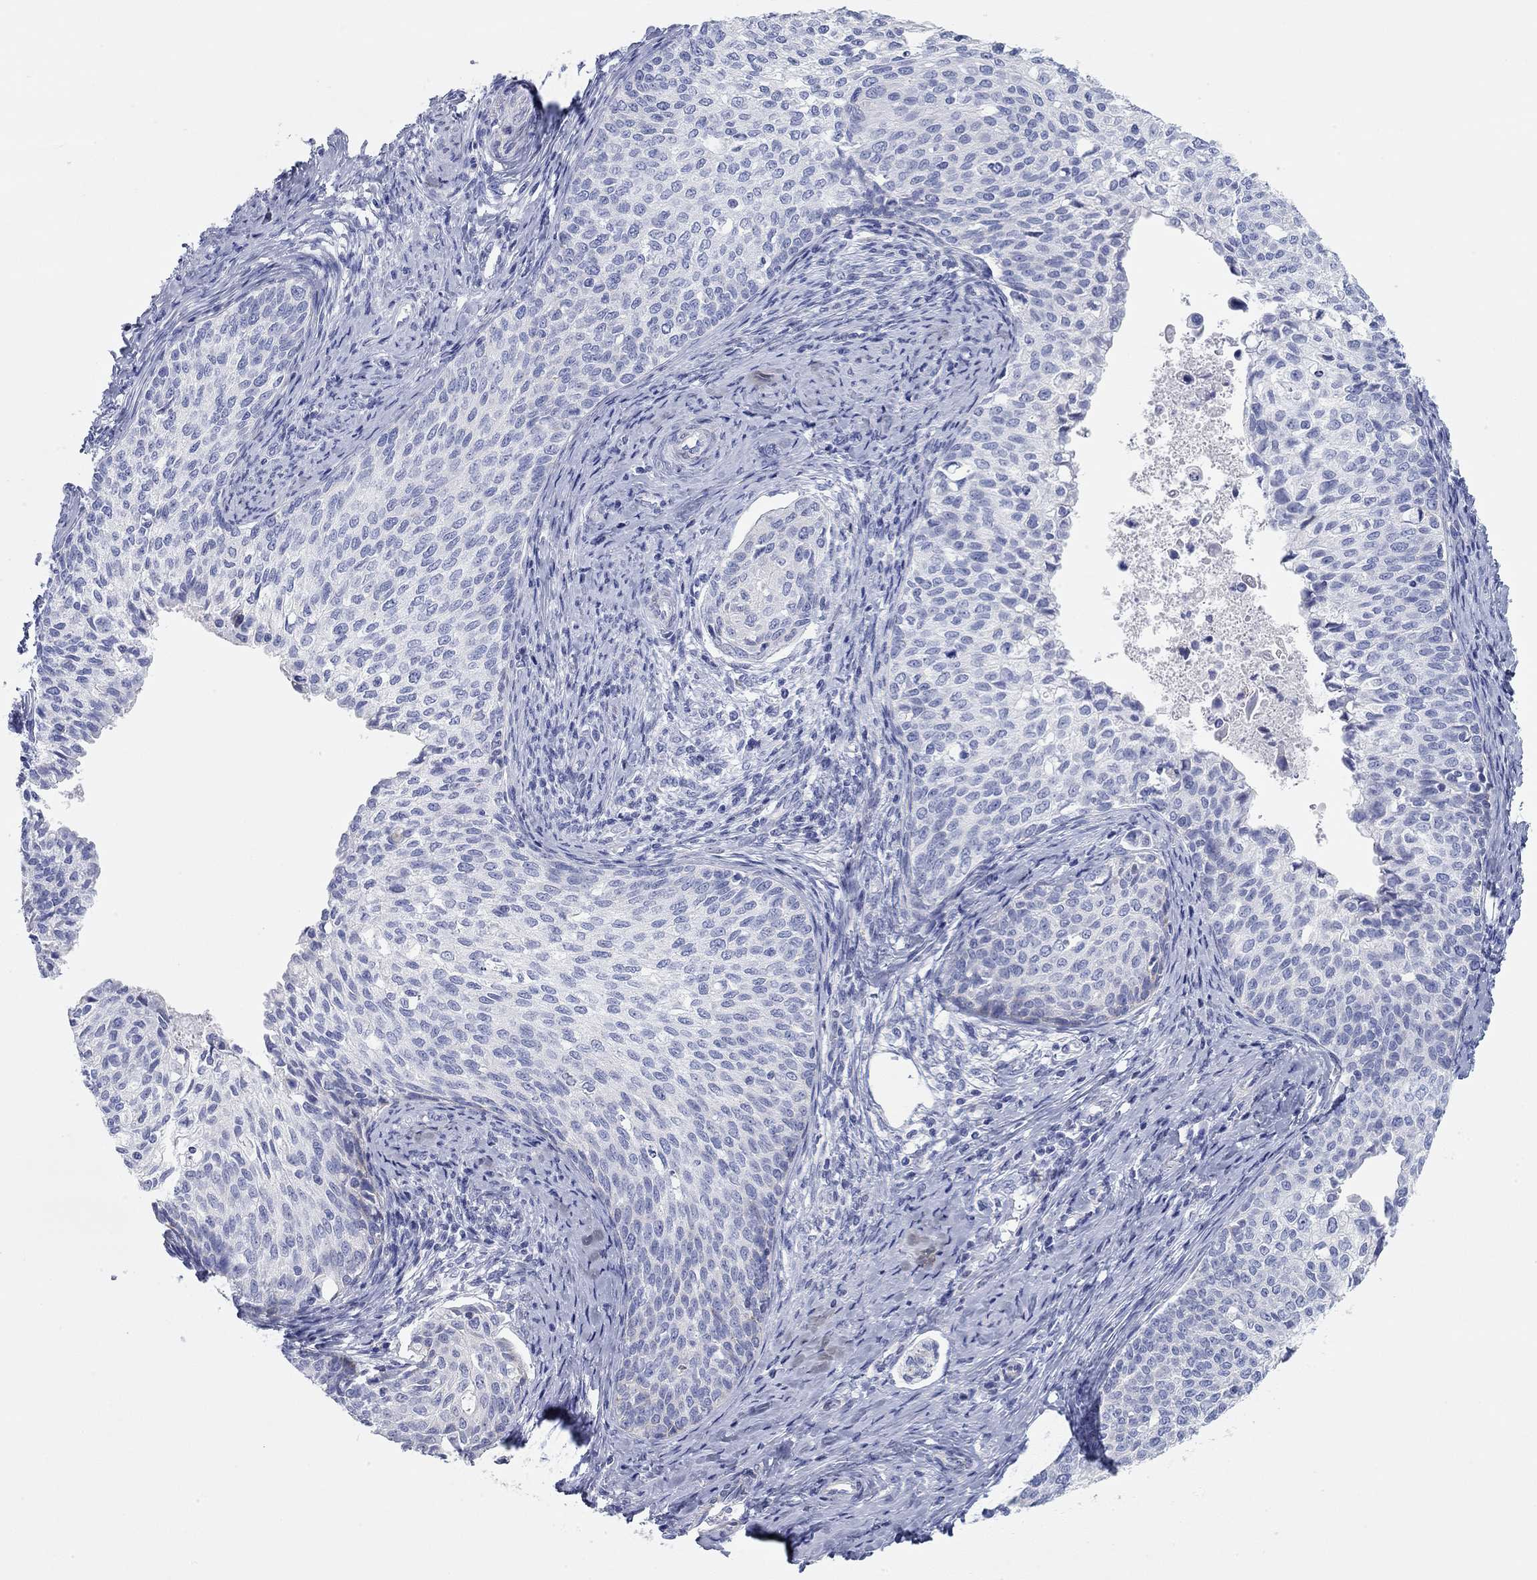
{"staining": {"intensity": "negative", "quantity": "none", "location": "none"}, "tissue": "cervical cancer", "cell_type": "Tumor cells", "image_type": "cancer", "snomed": [{"axis": "morphology", "description": "Squamous cell carcinoma, NOS"}, {"axis": "topography", "description": "Cervix"}], "caption": "Image shows no significant protein positivity in tumor cells of cervical cancer.", "gene": "CHI3L2", "patient": {"sex": "female", "age": 51}}